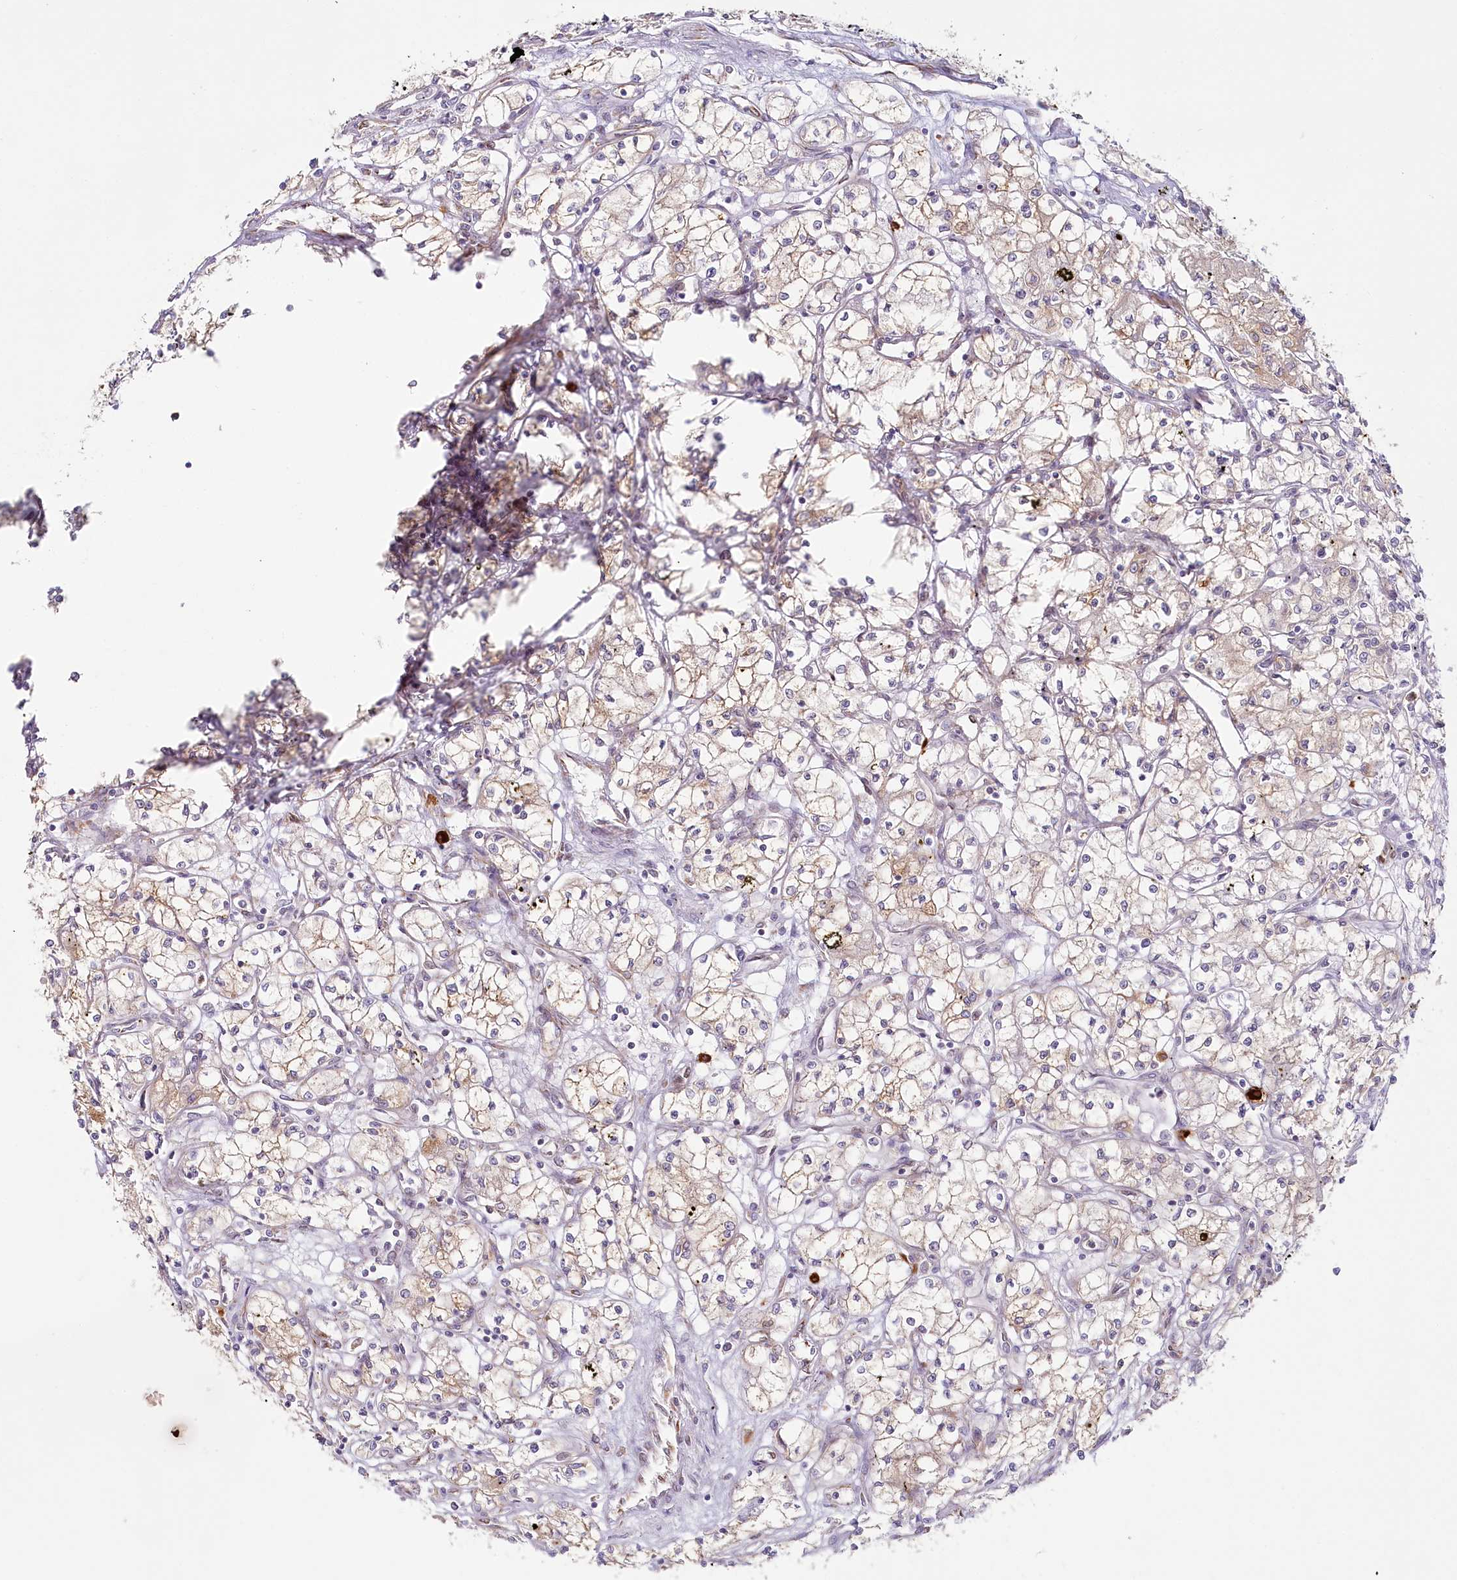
{"staining": {"intensity": "weak", "quantity": "<25%", "location": "cytoplasmic/membranous"}, "tissue": "renal cancer", "cell_type": "Tumor cells", "image_type": "cancer", "snomed": [{"axis": "morphology", "description": "Adenocarcinoma, NOS"}, {"axis": "topography", "description": "Kidney"}], "caption": "A photomicrograph of human adenocarcinoma (renal) is negative for staining in tumor cells. (DAB immunohistochemistry visualized using brightfield microscopy, high magnification).", "gene": "HARS2", "patient": {"sex": "male", "age": 59}}